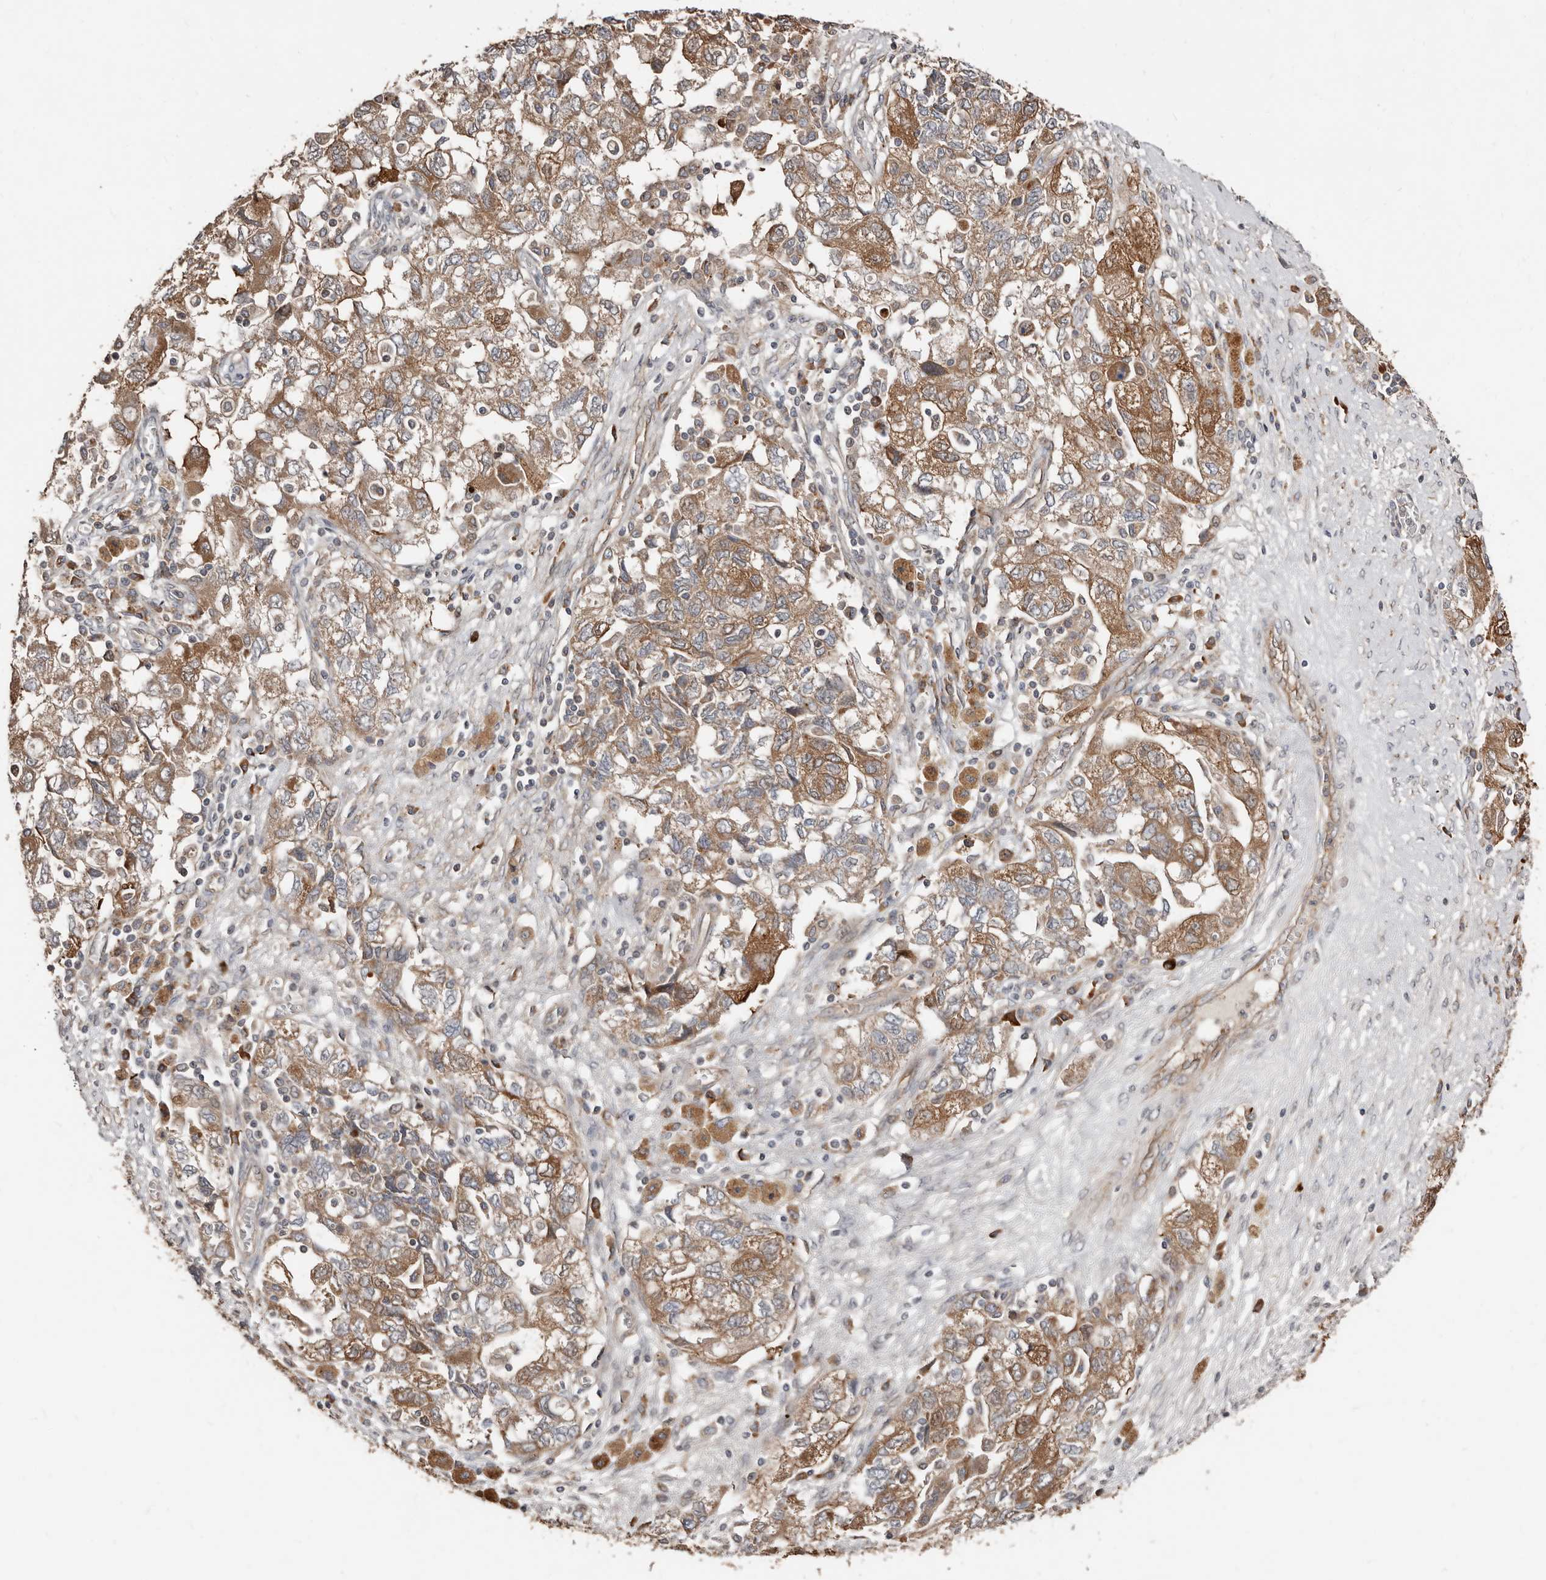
{"staining": {"intensity": "moderate", "quantity": ">75%", "location": "cytoplasmic/membranous"}, "tissue": "ovarian cancer", "cell_type": "Tumor cells", "image_type": "cancer", "snomed": [{"axis": "morphology", "description": "Carcinoma, NOS"}, {"axis": "morphology", "description": "Cystadenocarcinoma, serous, NOS"}, {"axis": "topography", "description": "Ovary"}], "caption": "IHC staining of ovarian serous cystadenocarcinoma, which reveals medium levels of moderate cytoplasmic/membranous positivity in approximately >75% of tumor cells indicating moderate cytoplasmic/membranous protein positivity. The staining was performed using DAB (brown) for protein detection and nuclei were counterstained in hematoxylin (blue).", "gene": "SMYD4", "patient": {"sex": "female", "age": 69}}